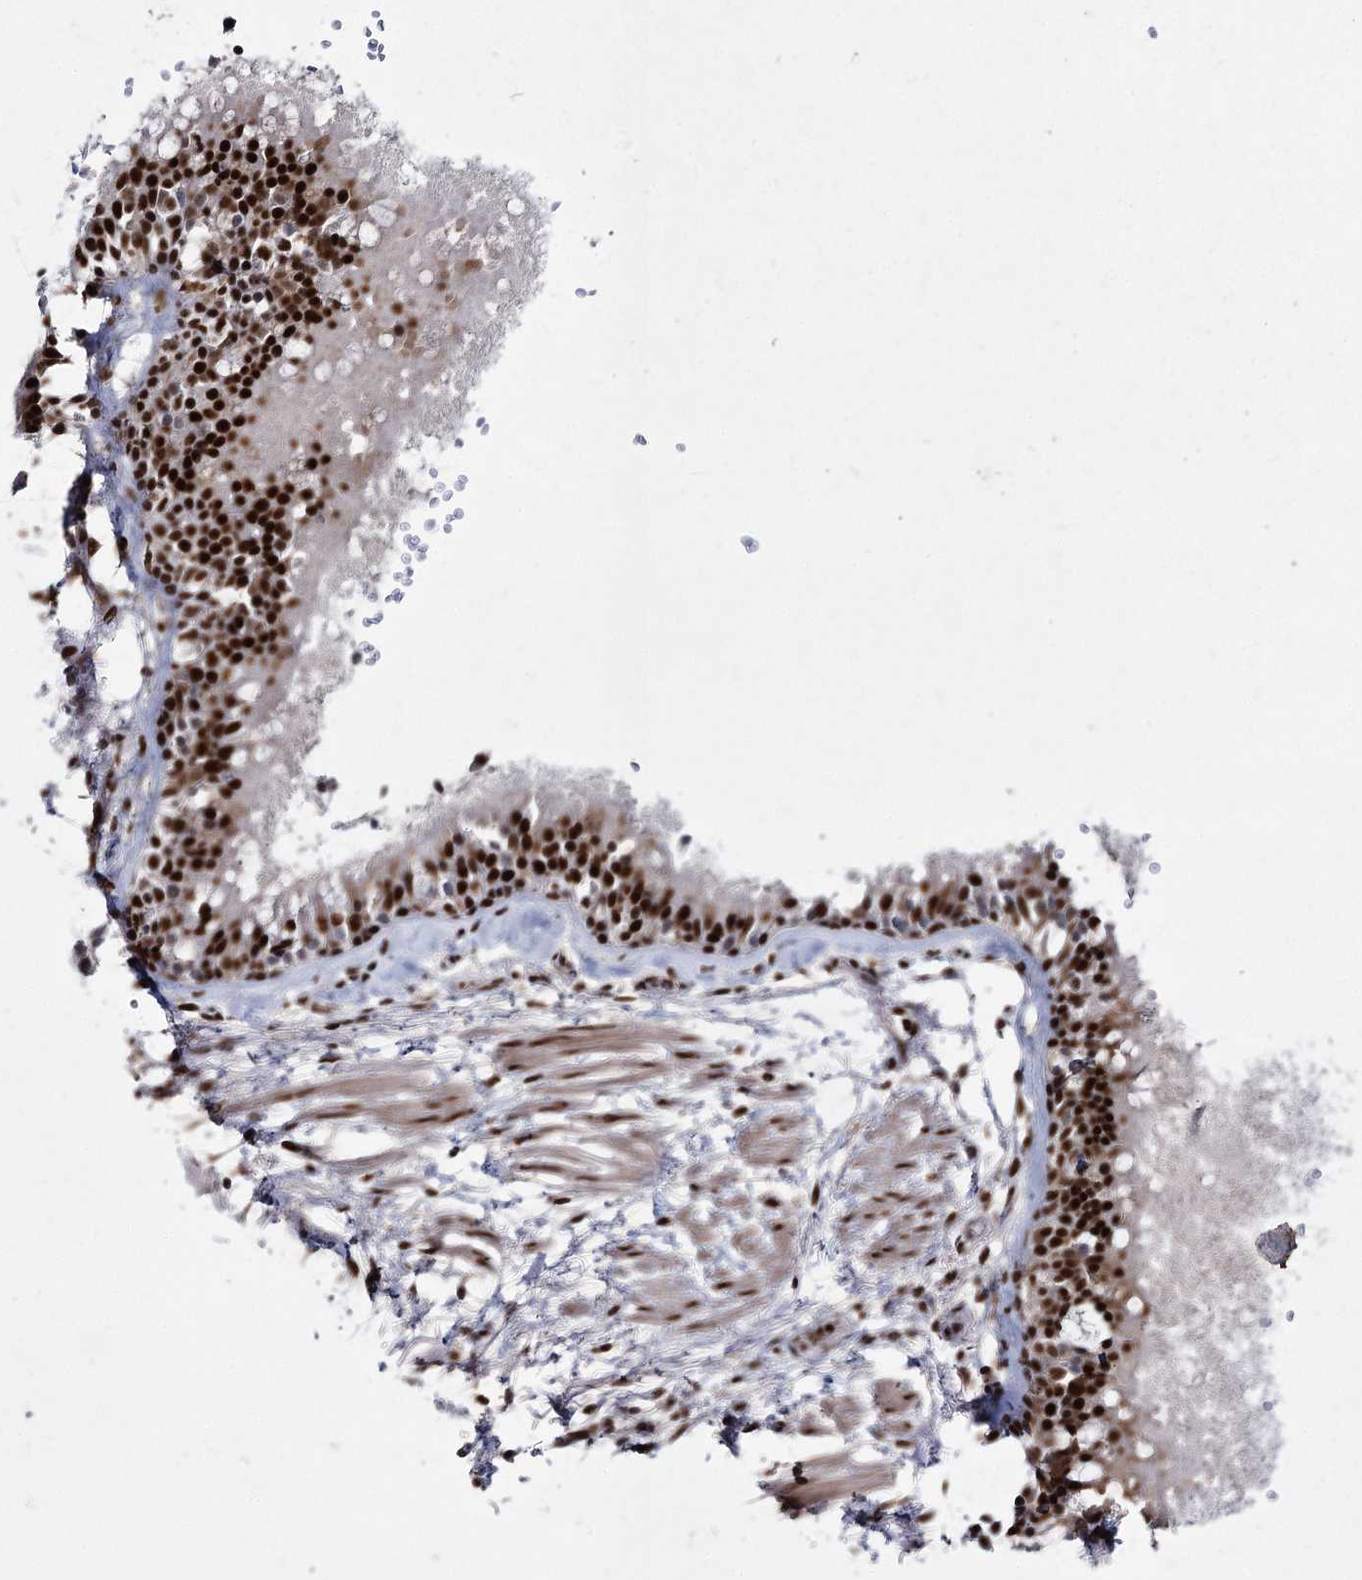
{"staining": {"intensity": "strong", "quantity": ">75%", "location": "nuclear"}, "tissue": "adipose tissue", "cell_type": "Adipocytes", "image_type": "normal", "snomed": [{"axis": "morphology", "description": "Normal tissue, NOS"}, {"axis": "topography", "description": "Lymph node"}, {"axis": "topography", "description": "Cartilage tissue"}, {"axis": "topography", "description": "Bronchus"}], "caption": "Brown immunohistochemical staining in unremarkable adipose tissue exhibits strong nuclear expression in approximately >75% of adipocytes.", "gene": "SCAF8", "patient": {"sex": "male", "age": 63}}